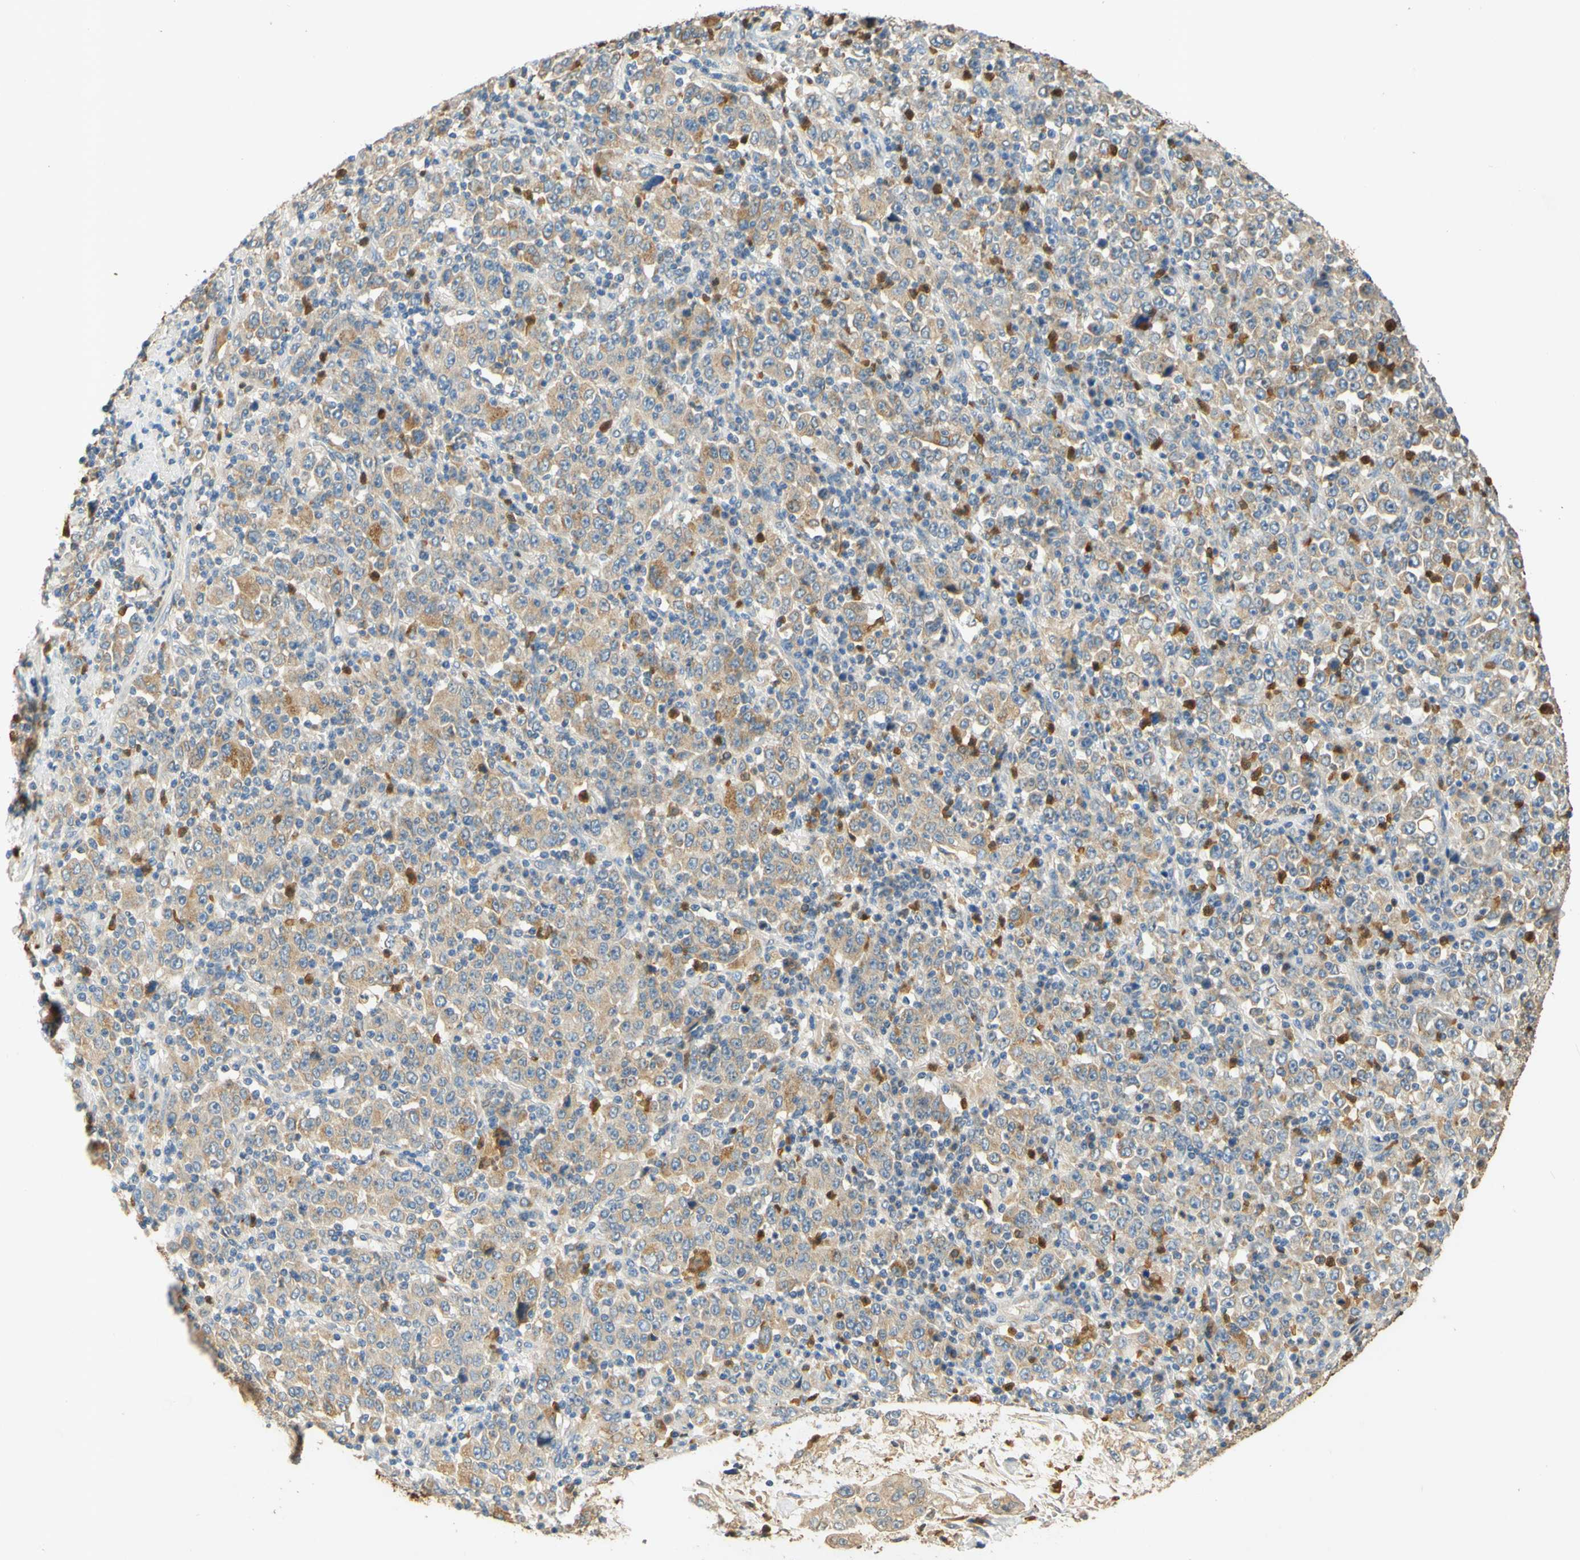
{"staining": {"intensity": "weak", "quantity": ">75%", "location": "cytoplasmic/membranous"}, "tissue": "stomach cancer", "cell_type": "Tumor cells", "image_type": "cancer", "snomed": [{"axis": "morphology", "description": "Normal tissue, NOS"}, {"axis": "morphology", "description": "Adenocarcinoma, NOS"}, {"axis": "topography", "description": "Stomach, upper"}, {"axis": "topography", "description": "Stomach"}], "caption": "An IHC micrograph of neoplastic tissue is shown. Protein staining in brown shows weak cytoplasmic/membranous positivity in stomach cancer within tumor cells.", "gene": "ENTREP2", "patient": {"sex": "male", "age": 59}}